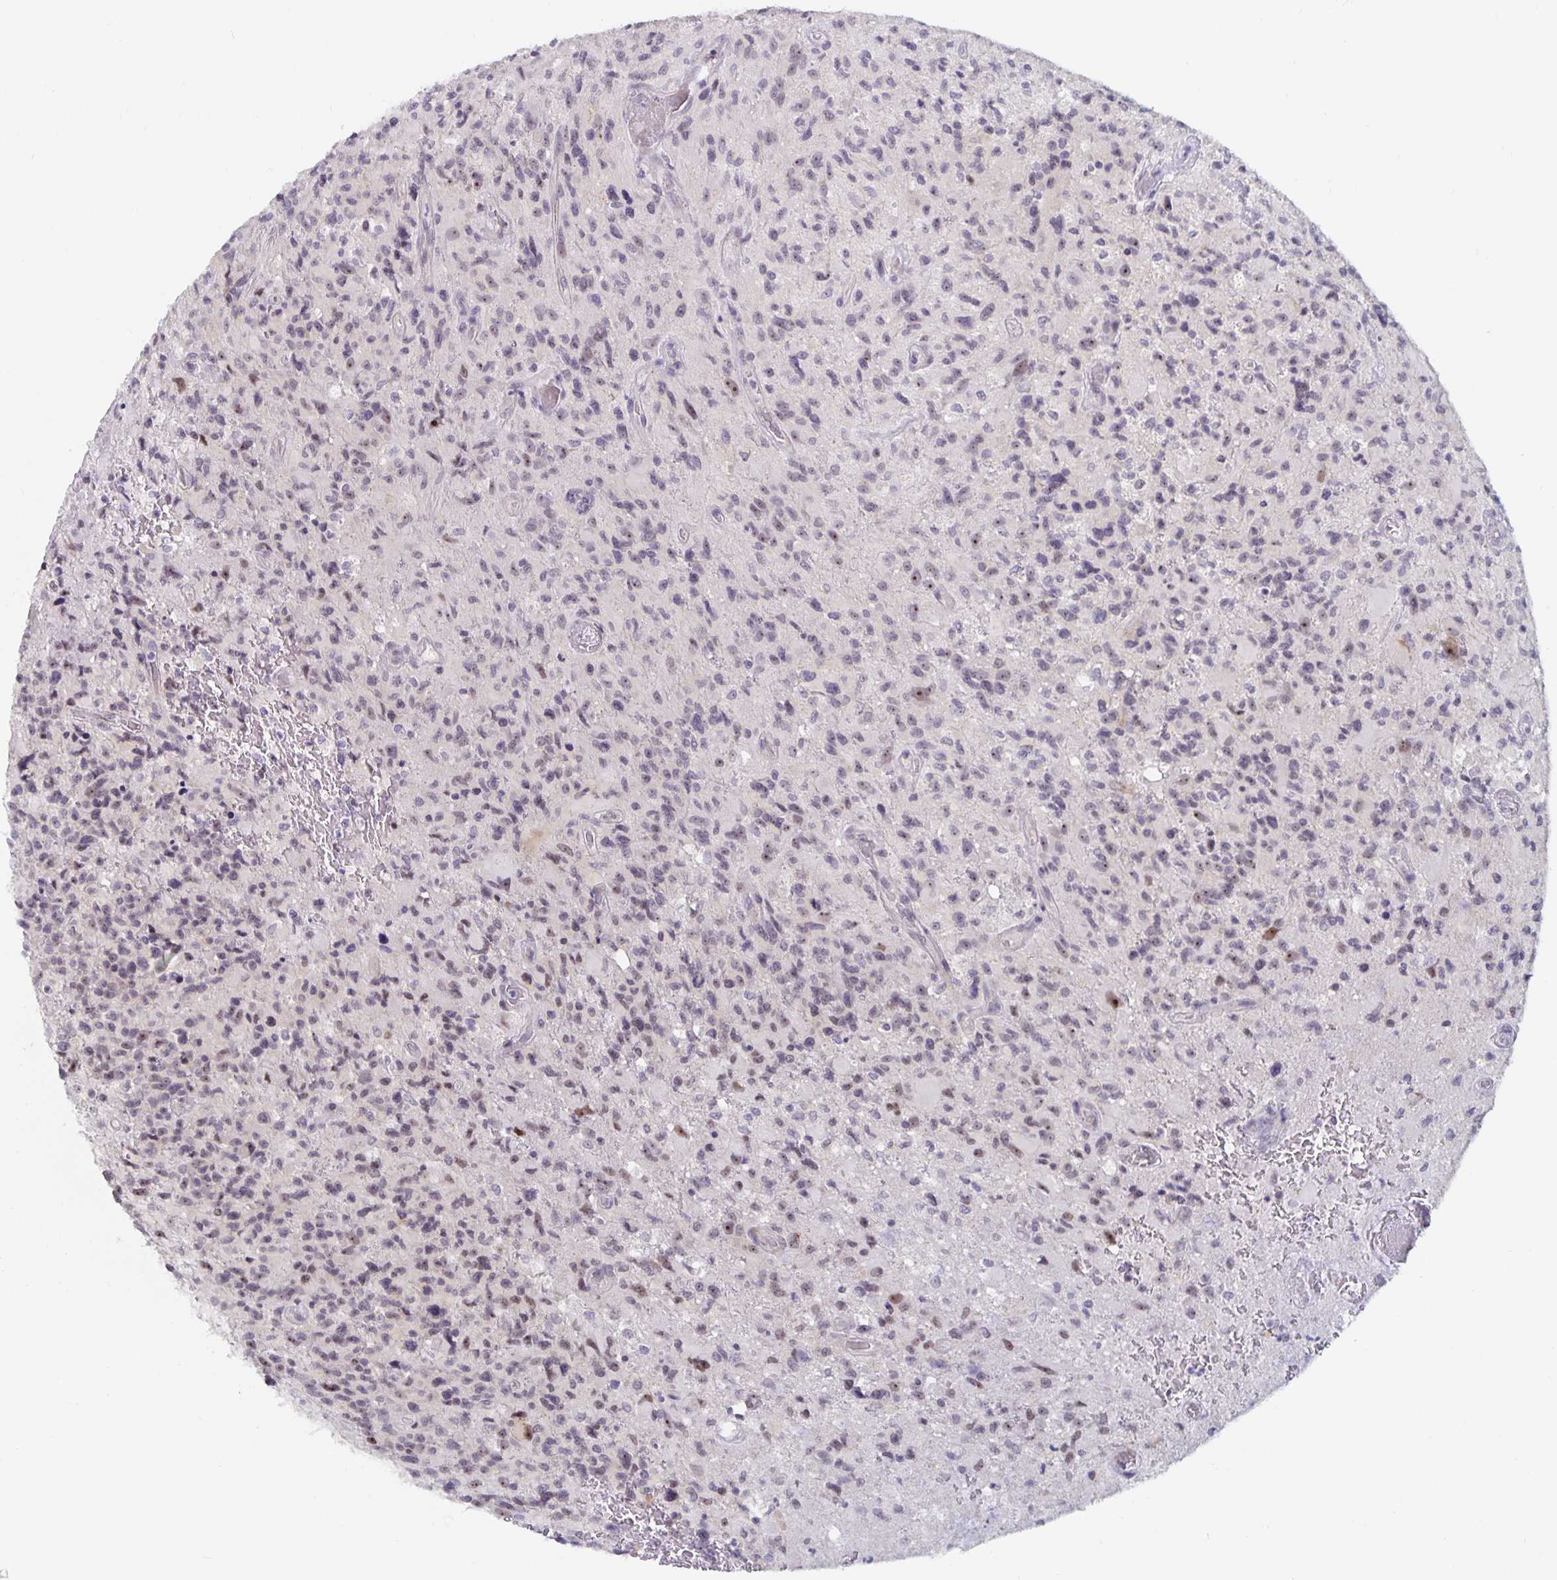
{"staining": {"intensity": "weak", "quantity": ">75%", "location": "nuclear"}, "tissue": "glioma", "cell_type": "Tumor cells", "image_type": "cancer", "snomed": [{"axis": "morphology", "description": "Glioma, malignant, High grade"}, {"axis": "topography", "description": "Brain"}], "caption": "This is a micrograph of immunohistochemistry (IHC) staining of malignant high-grade glioma, which shows weak expression in the nuclear of tumor cells.", "gene": "NUP85", "patient": {"sex": "male", "age": 63}}